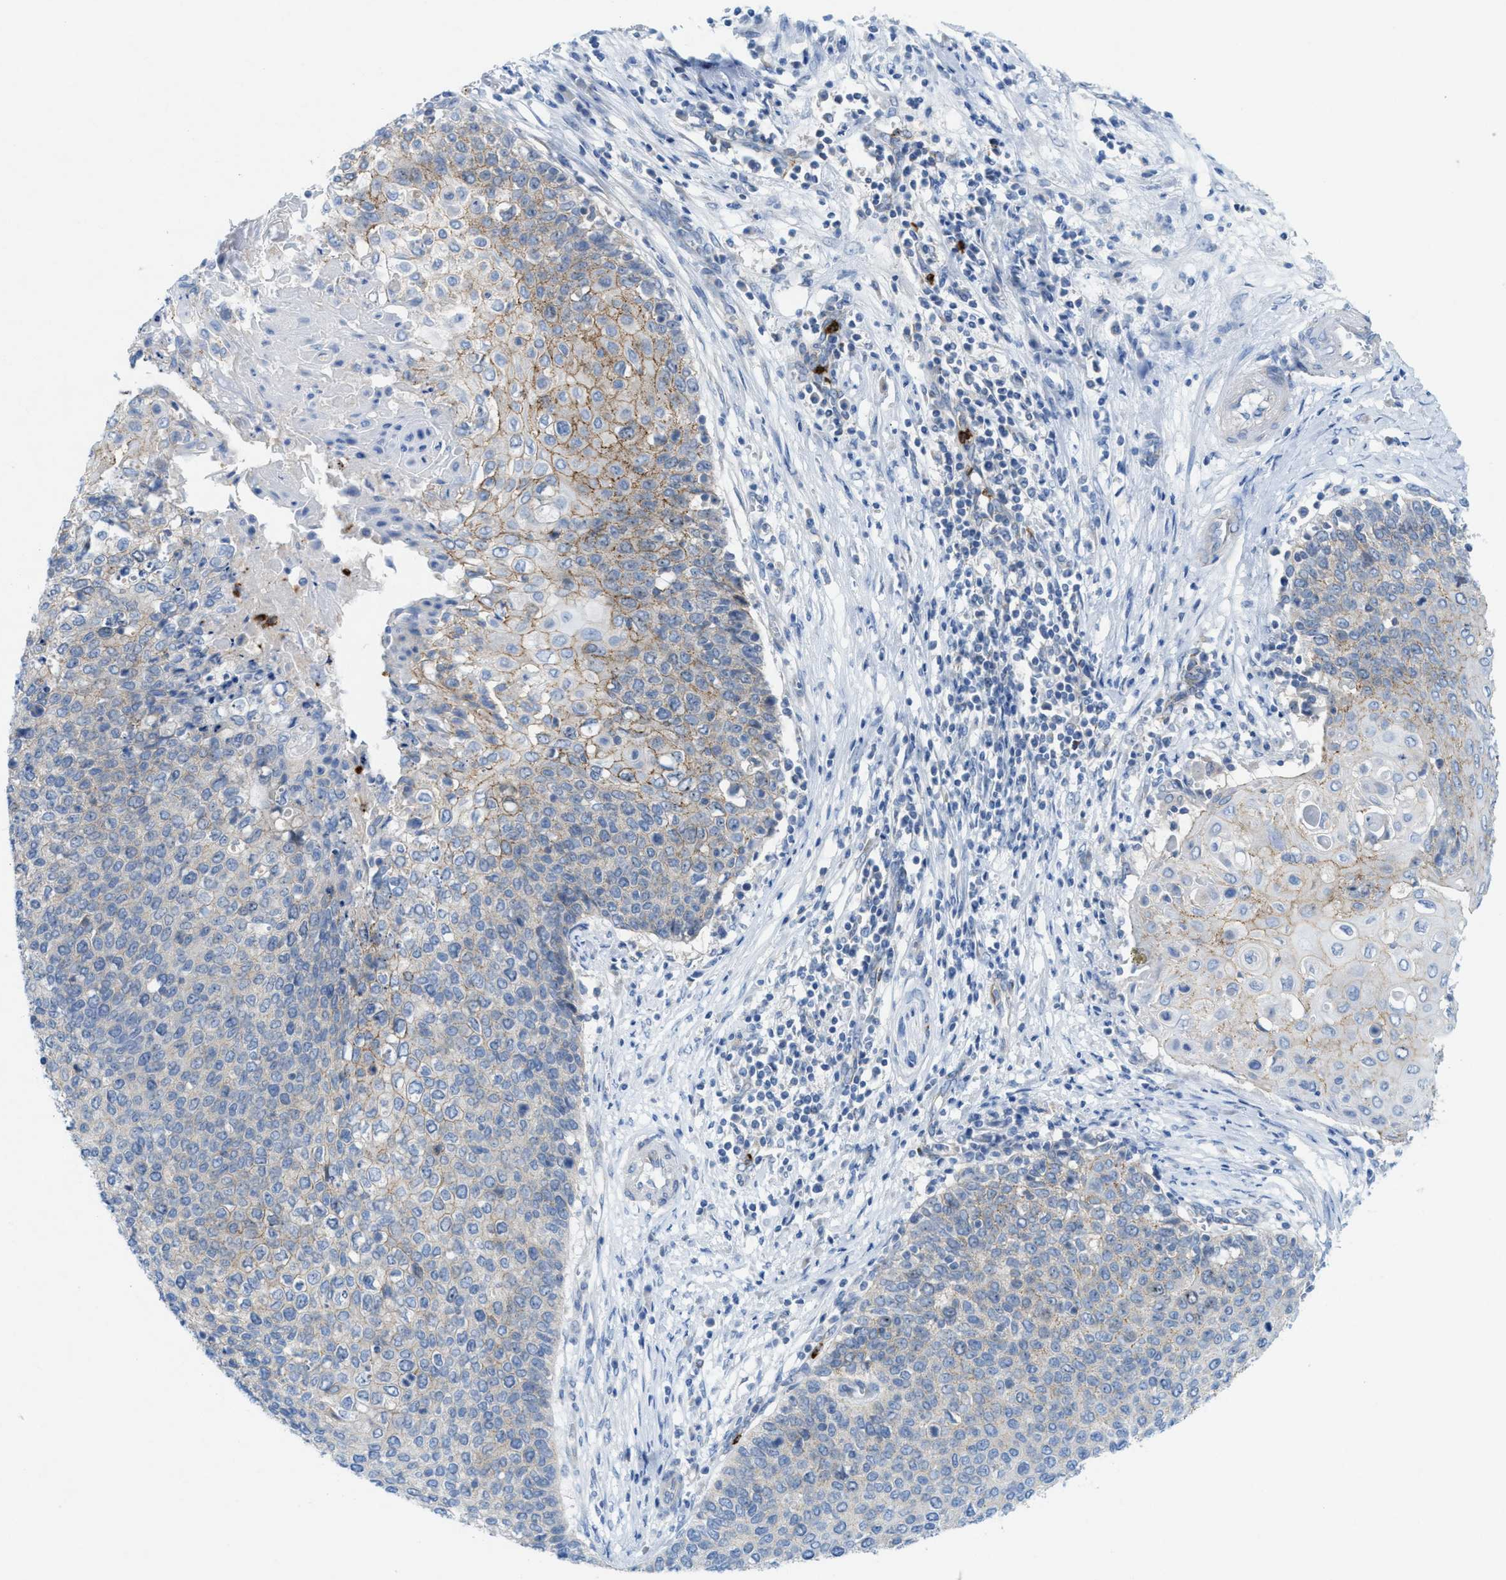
{"staining": {"intensity": "weak", "quantity": "<25%", "location": "cytoplasmic/membranous"}, "tissue": "cervical cancer", "cell_type": "Tumor cells", "image_type": "cancer", "snomed": [{"axis": "morphology", "description": "Squamous cell carcinoma, NOS"}, {"axis": "topography", "description": "Cervix"}], "caption": "DAB (3,3'-diaminobenzidine) immunohistochemical staining of human squamous cell carcinoma (cervical) demonstrates no significant staining in tumor cells.", "gene": "CMTM1", "patient": {"sex": "female", "age": 39}}